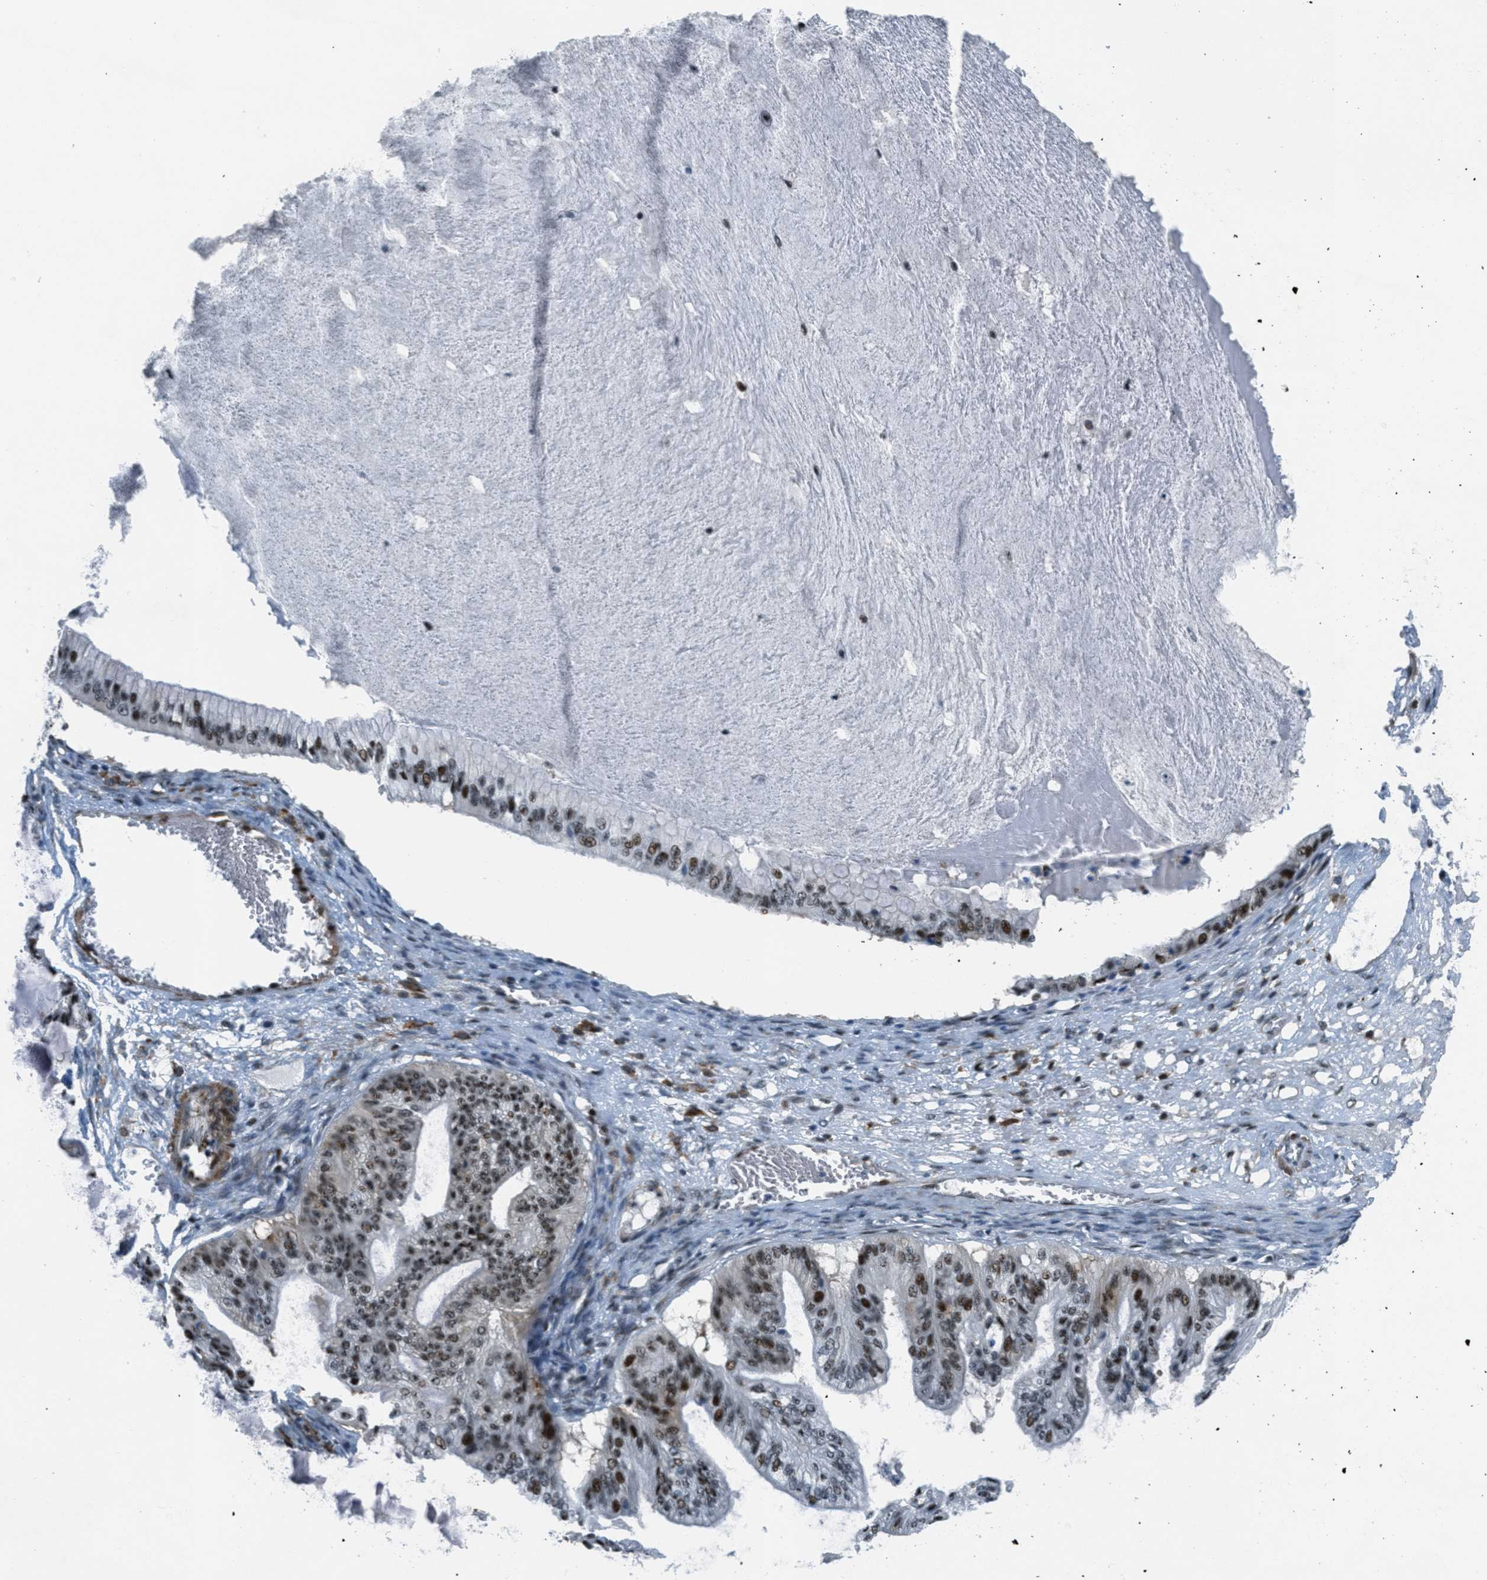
{"staining": {"intensity": "moderate", "quantity": ">75%", "location": "nuclear"}, "tissue": "ovarian cancer", "cell_type": "Tumor cells", "image_type": "cancer", "snomed": [{"axis": "morphology", "description": "Cystadenocarcinoma, mucinous, NOS"}, {"axis": "topography", "description": "Ovary"}], "caption": "Immunohistochemical staining of human ovarian cancer (mucinous cystadenocarcinoma) exhibits moderate nuclear protein staining in about >75% of tumor cells. The protein of interest is shown in brown color, while the nuclei are stained blue.", "gene": "ZDHHC23", "patient": {"sex": "female", "age": 57}}